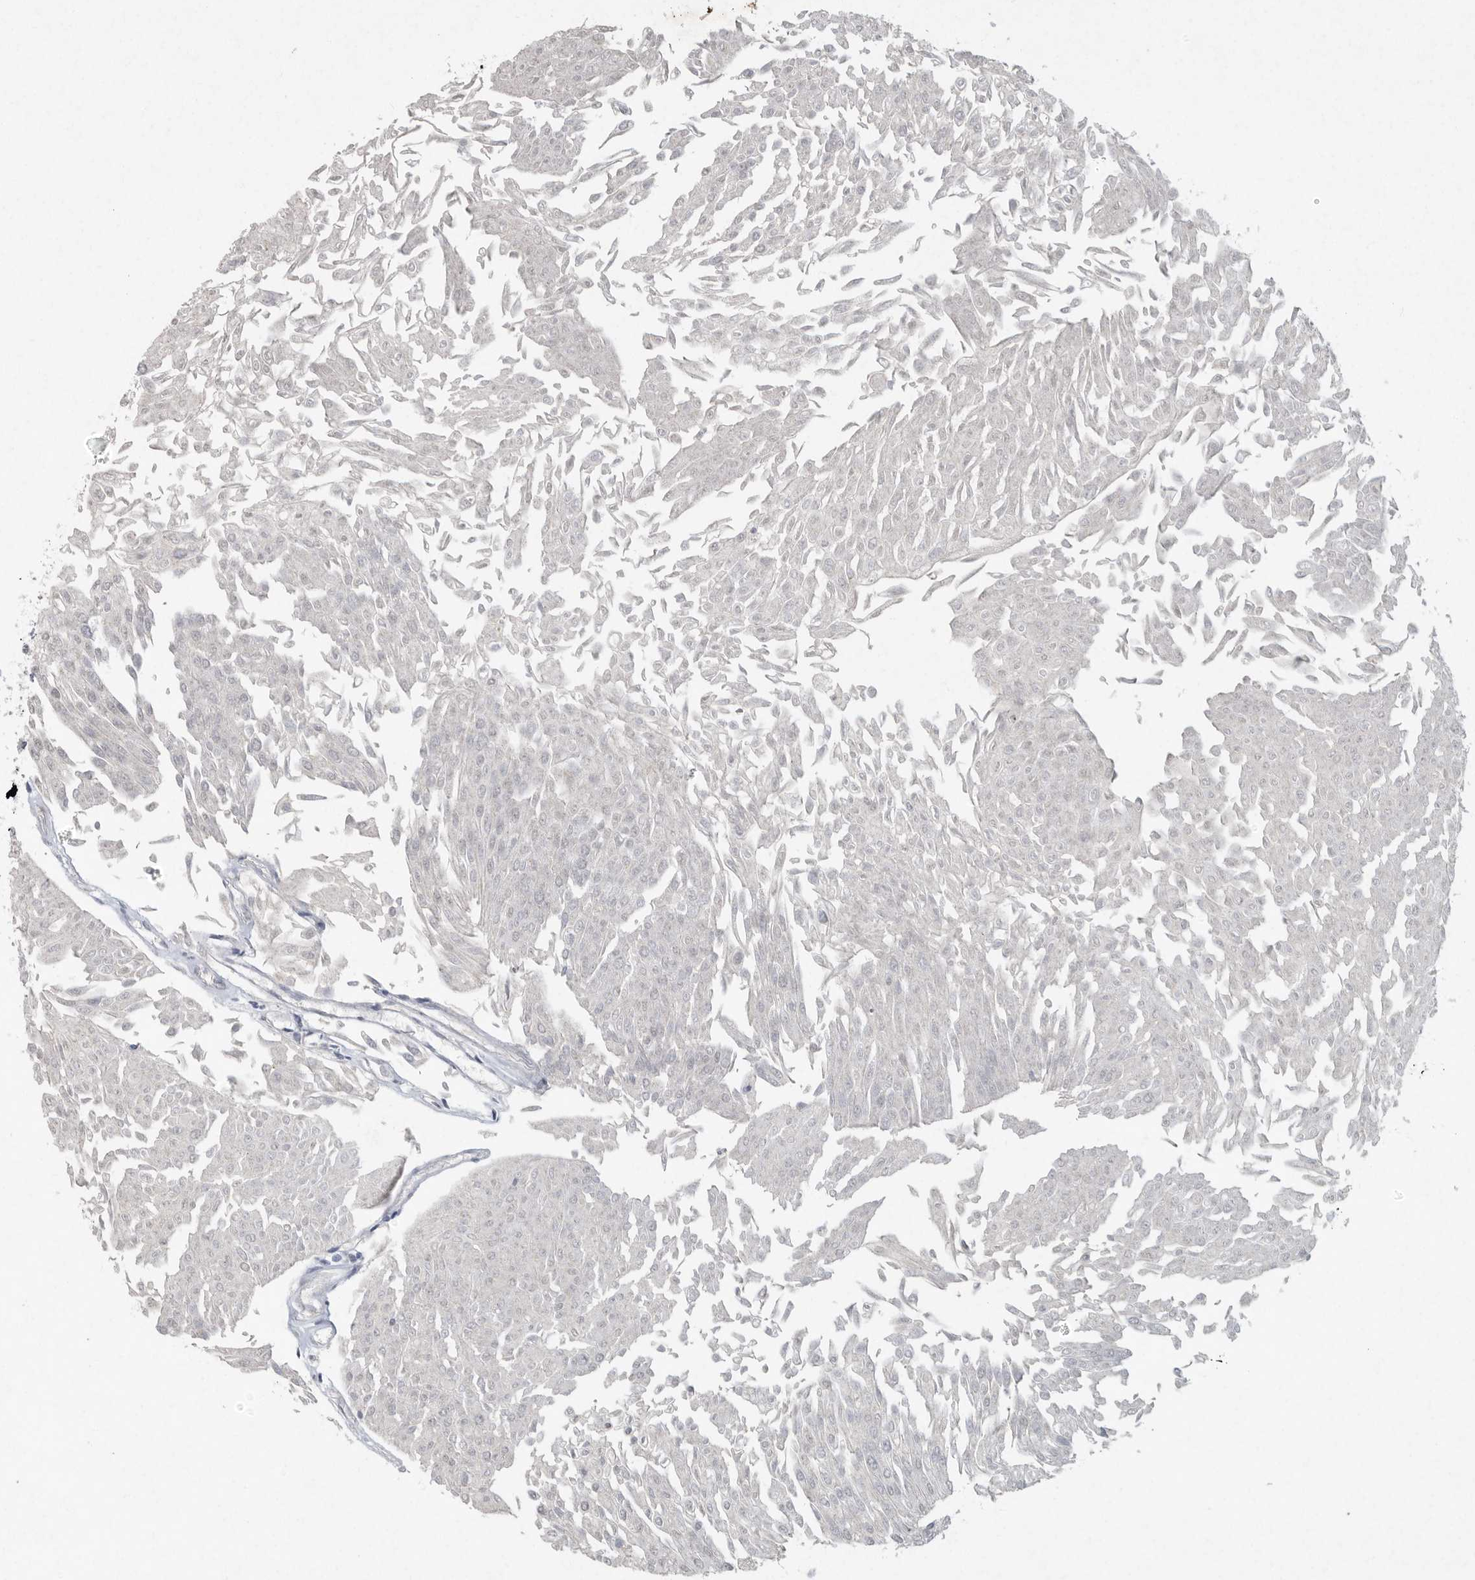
{"staining": {"intensity": "negative", "quantity": "none", "location": "none"}, "tissue": "urothelial cancer", "cell_type": "Tumor cells", "image_type": "cancer", "snomed": [{"axis": "morphology", "description": "Urothelial carcinoma, Low grade"}, {"axis": "topography", "description": "Urinary bladder"}], "caption": "This is a image of immunohistochemistry staining of urothelial cancer, which shows no staining in tumor cells.", "gene": "REG4", "patient": {"sex": "male", "age": 67}}